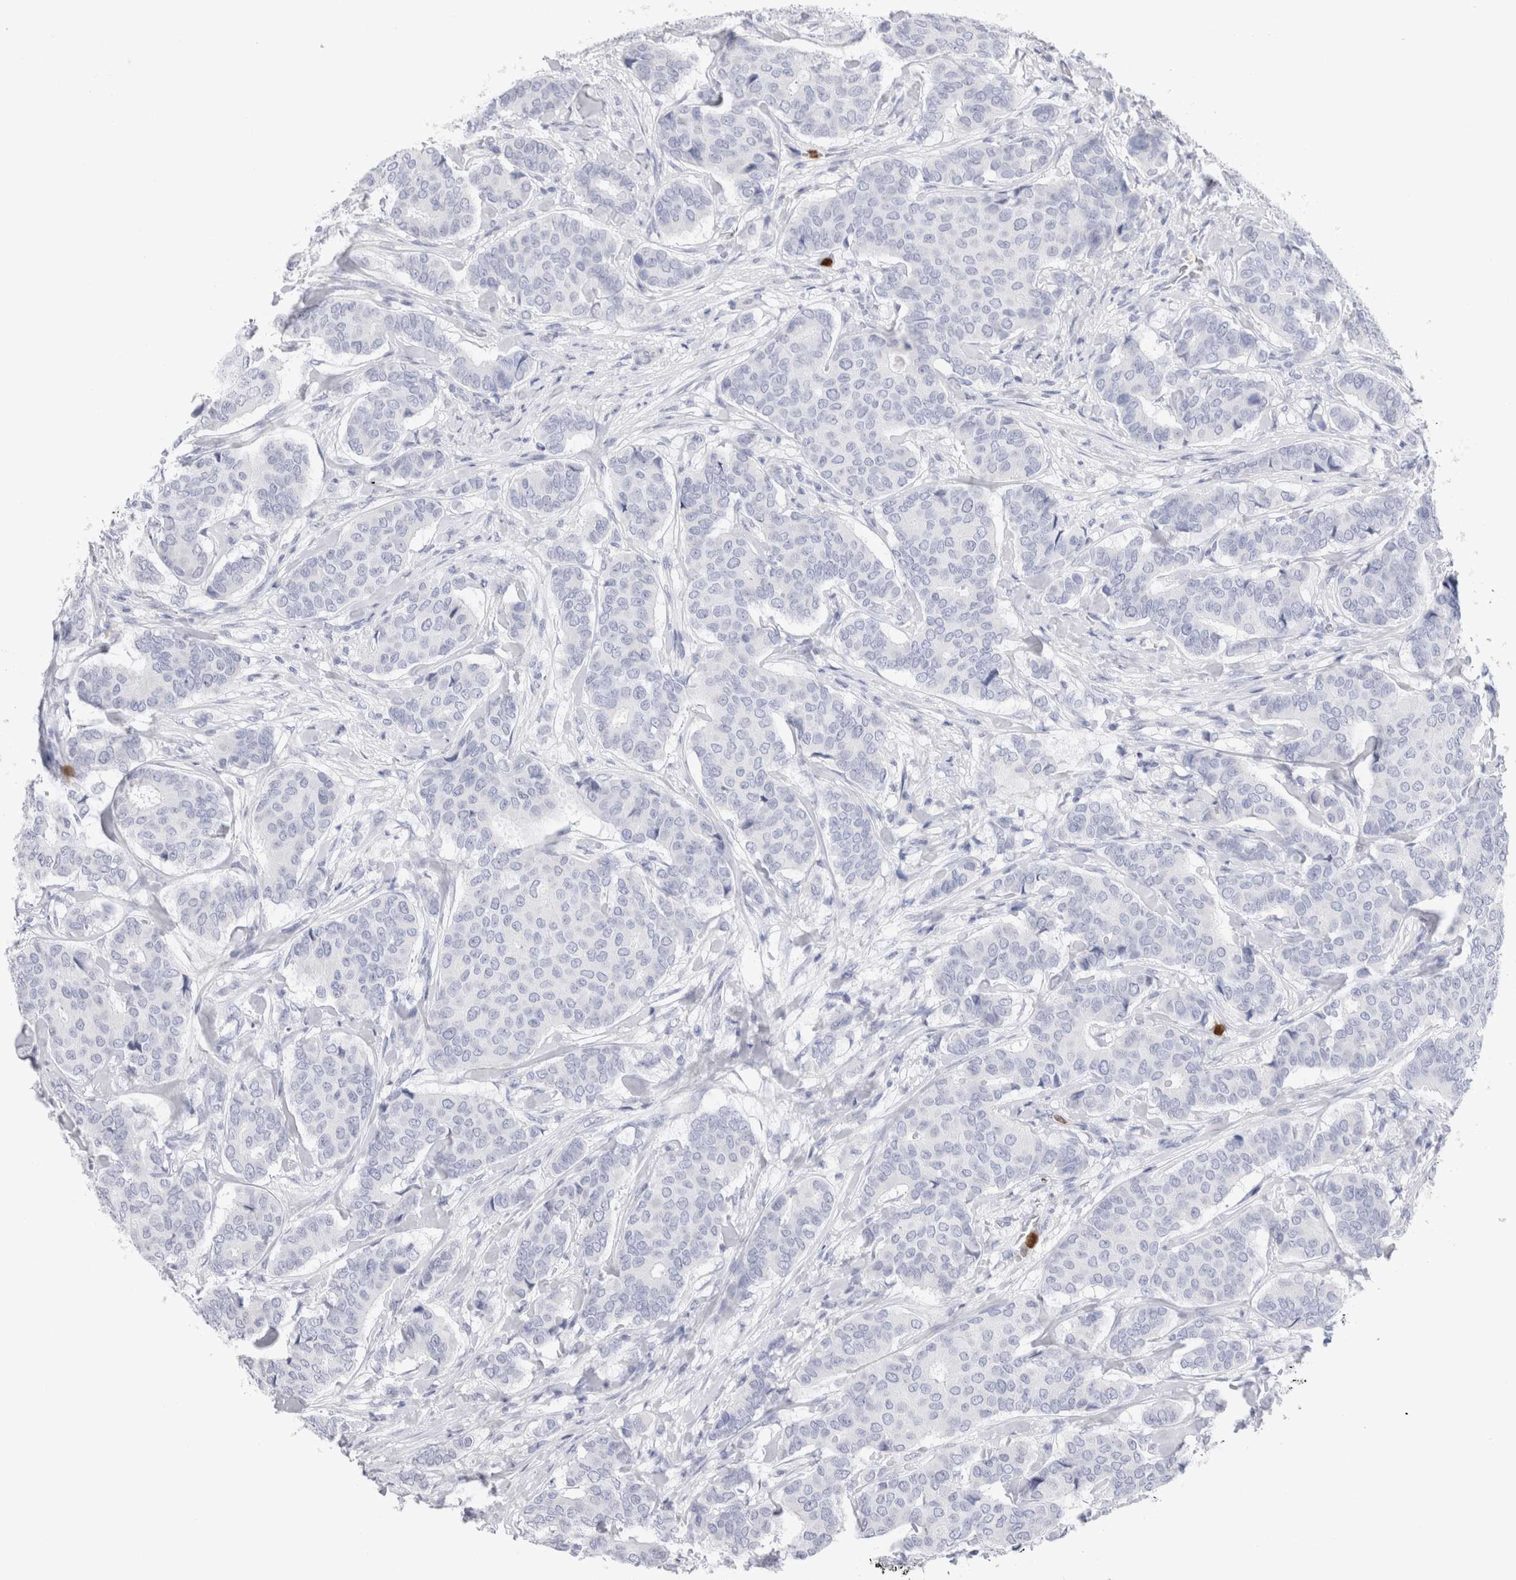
{"staining": {"intensity": "negative", "quantity": "none", "location": "none"}, "tissue": "breast cancer", "cell_type": "Tumor cells", "image_type": "cancer", "snomed": [{"axis": "morphology", "description": "Duct carcinoma"}, {"axis": "topography", "description": "Breast"}], "caption": "Immunohistochemical staining of human infiltrating ductal carcinoma (breast) demonstrates no significant expression in tumor cells.", "gene": "SLC10A5", "patient": {"sex": "female", "age": 75}}